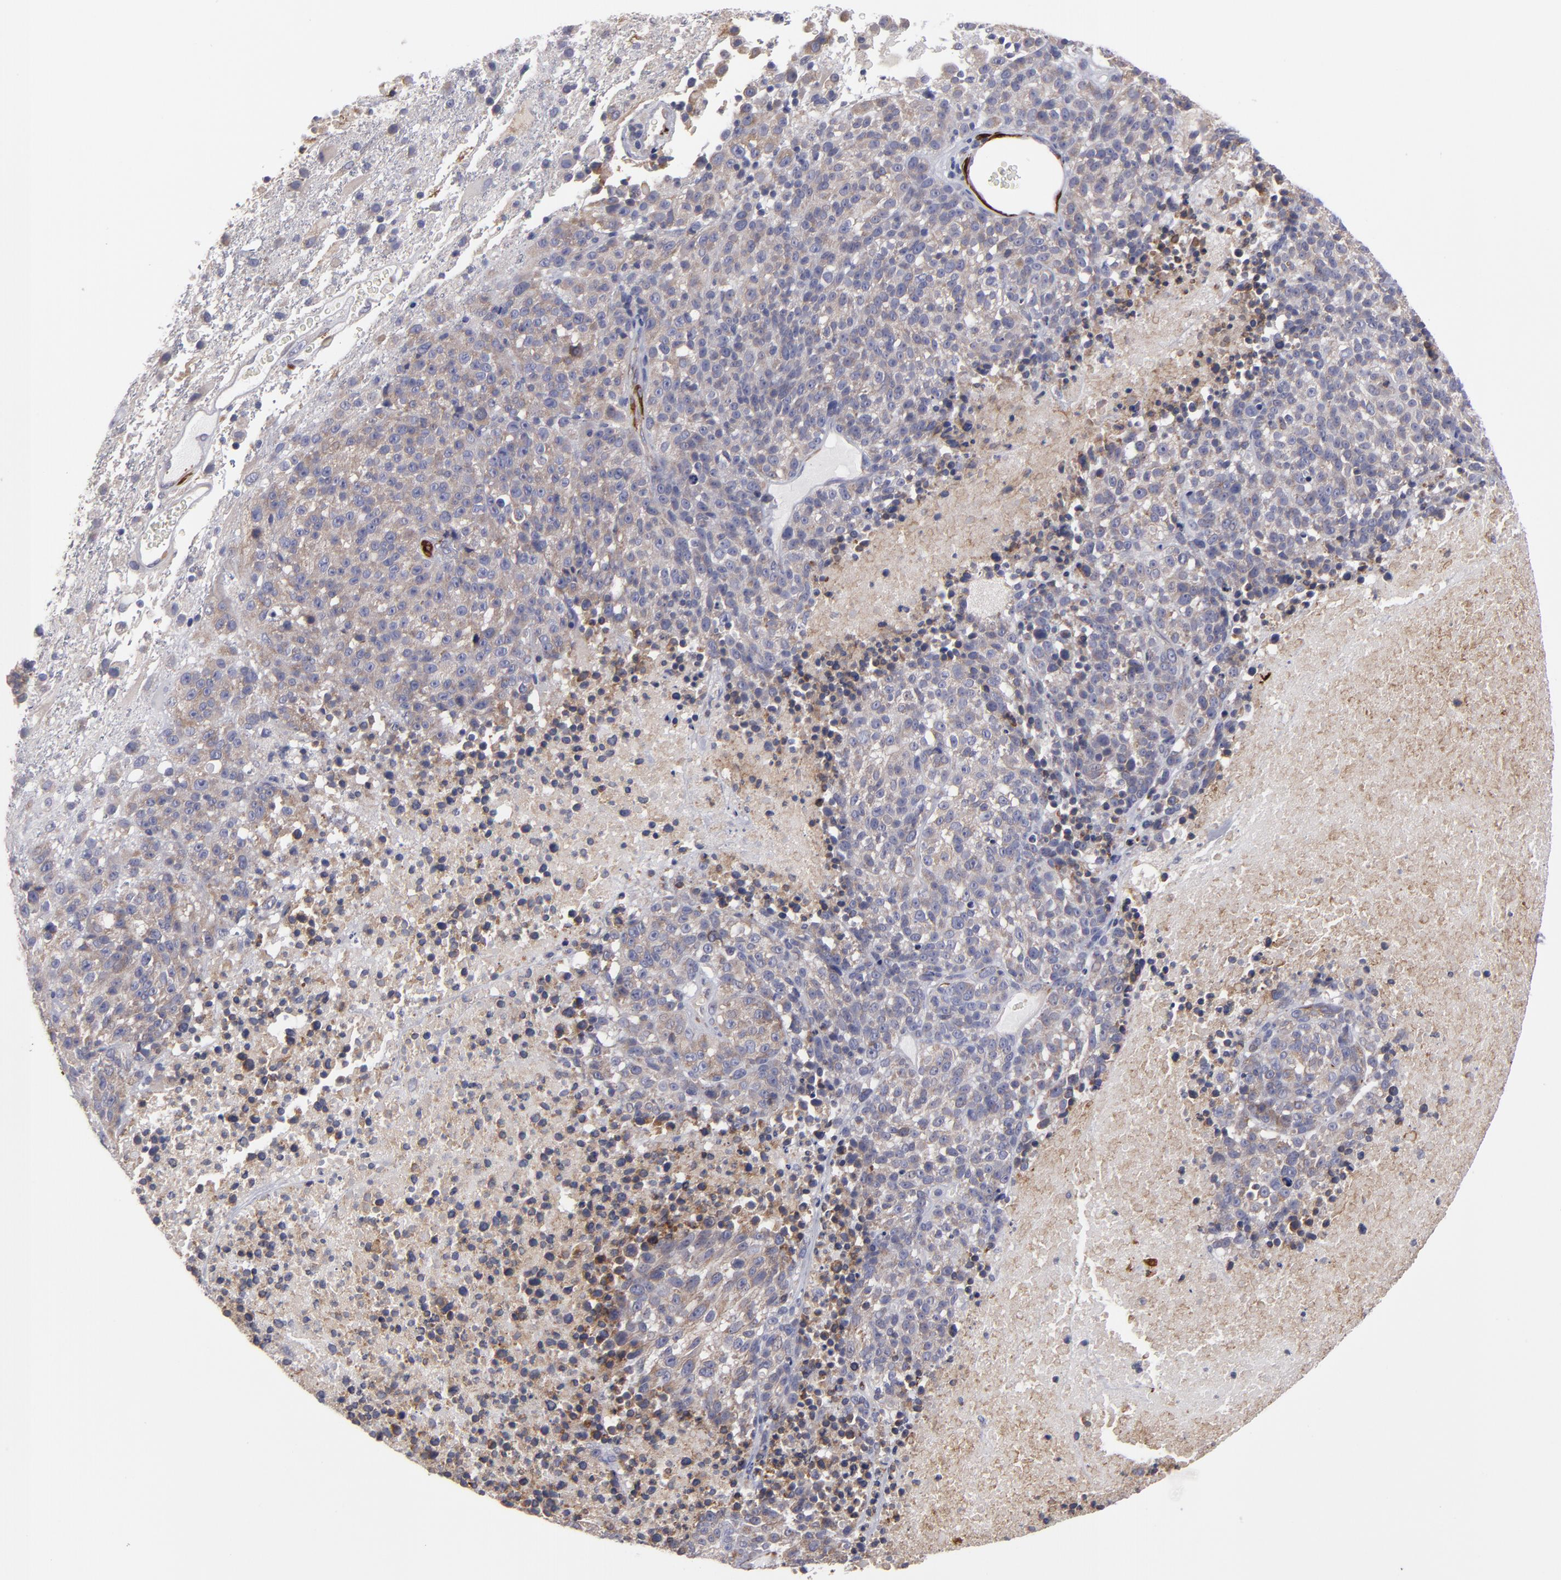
{"staining": {"intensity": "weak", "quantity": ">75%", "location": "cytoplasmic/membranous"}, "tissue": "melanoma", "cell_type": "Tumor cells", "image_type": "cancer", "snomed": [{"axis": "morphology", "description": "Malignant melanoma, Metastatic site"}, {"axis": "topography", "description": "Cerebral cortex"}], "caption": "Brown immunohistochemical staining in human malignant melanoma (metastatic site) exhibits weak cytoplasmic/membranous staining in approximately >75% of tumor cells.", "gene": "SLMAP", "patient": {"sex": "female", "age": 52}}